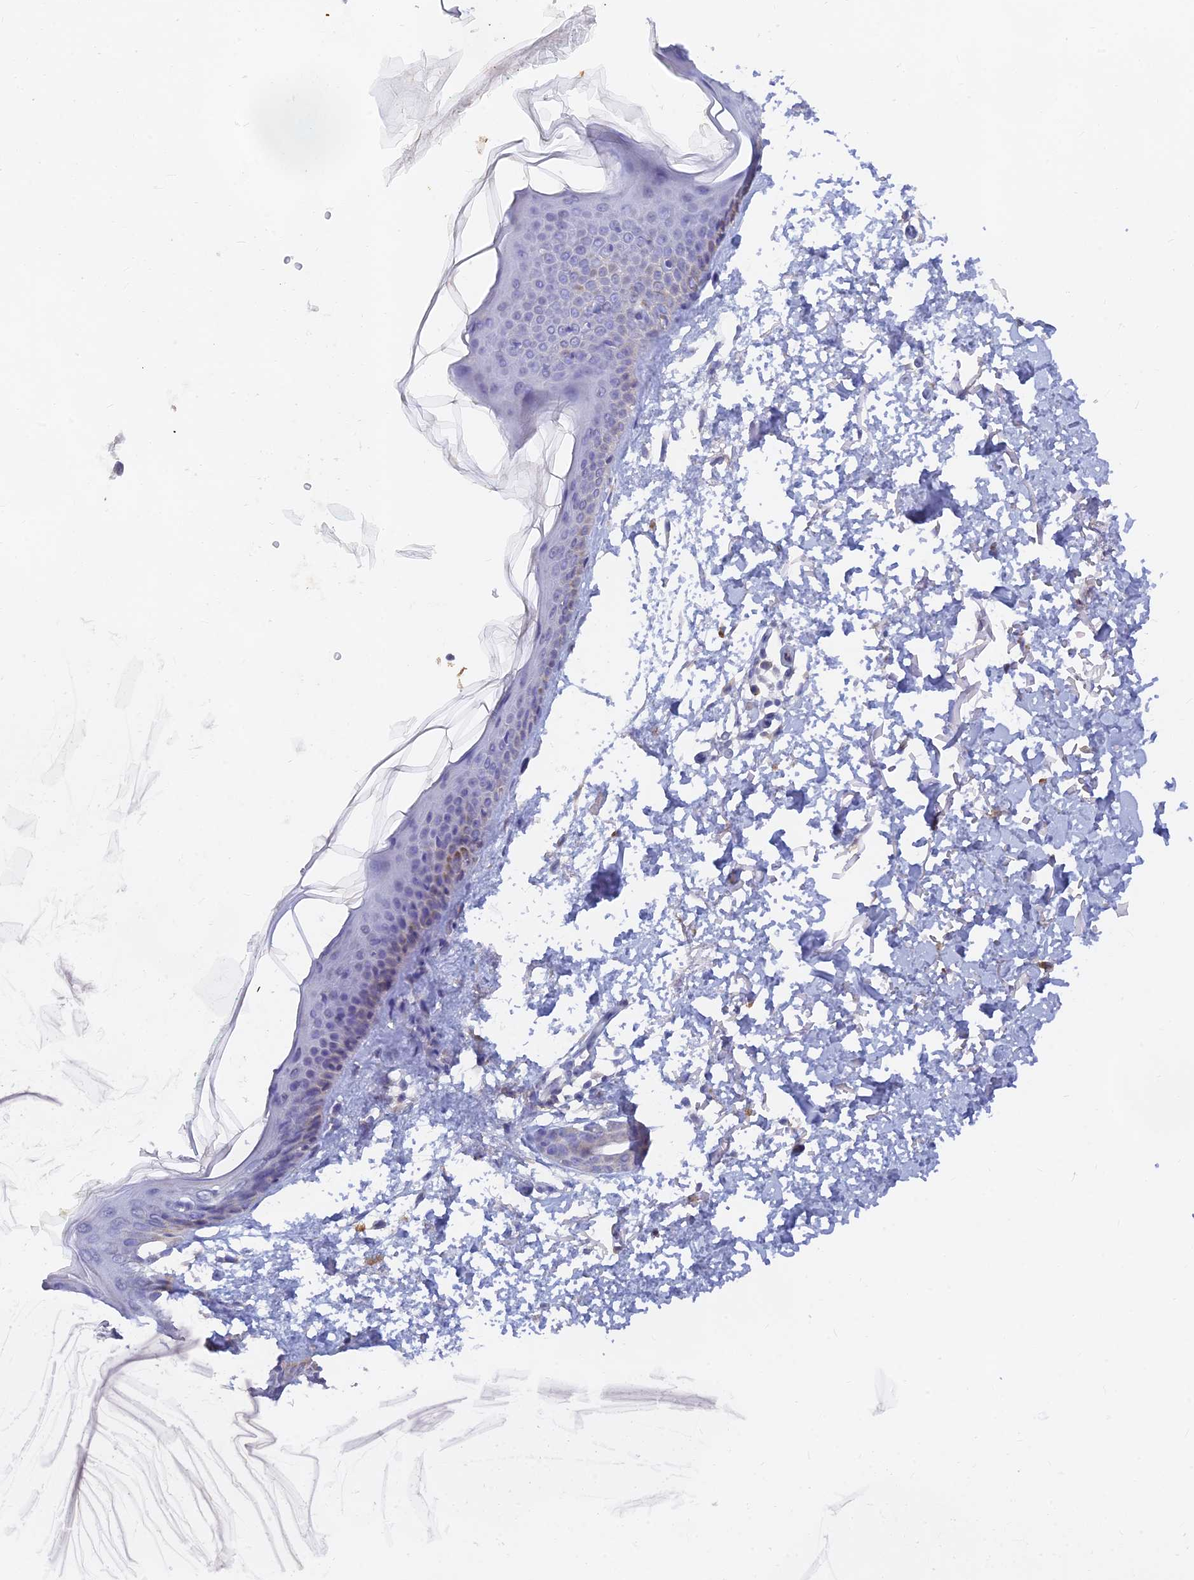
{"staining": {"intensity": "negative", "quantity": "none", "location": "none"}, "tissue": "skin", "cell_type": "Fibroblasts", "image_type": "normal", "snomed": [{"axis": "morphology", "description": "Normal tissue, NOS"}, {"axis": "topography", "description": "Skin"}], "caption": "Immunohistochemistry (IHC) of normal skin exhibits no expression in fibroblasts.", "gene": "LRIF1", "patient": {"sex": "male", "age": 66}}